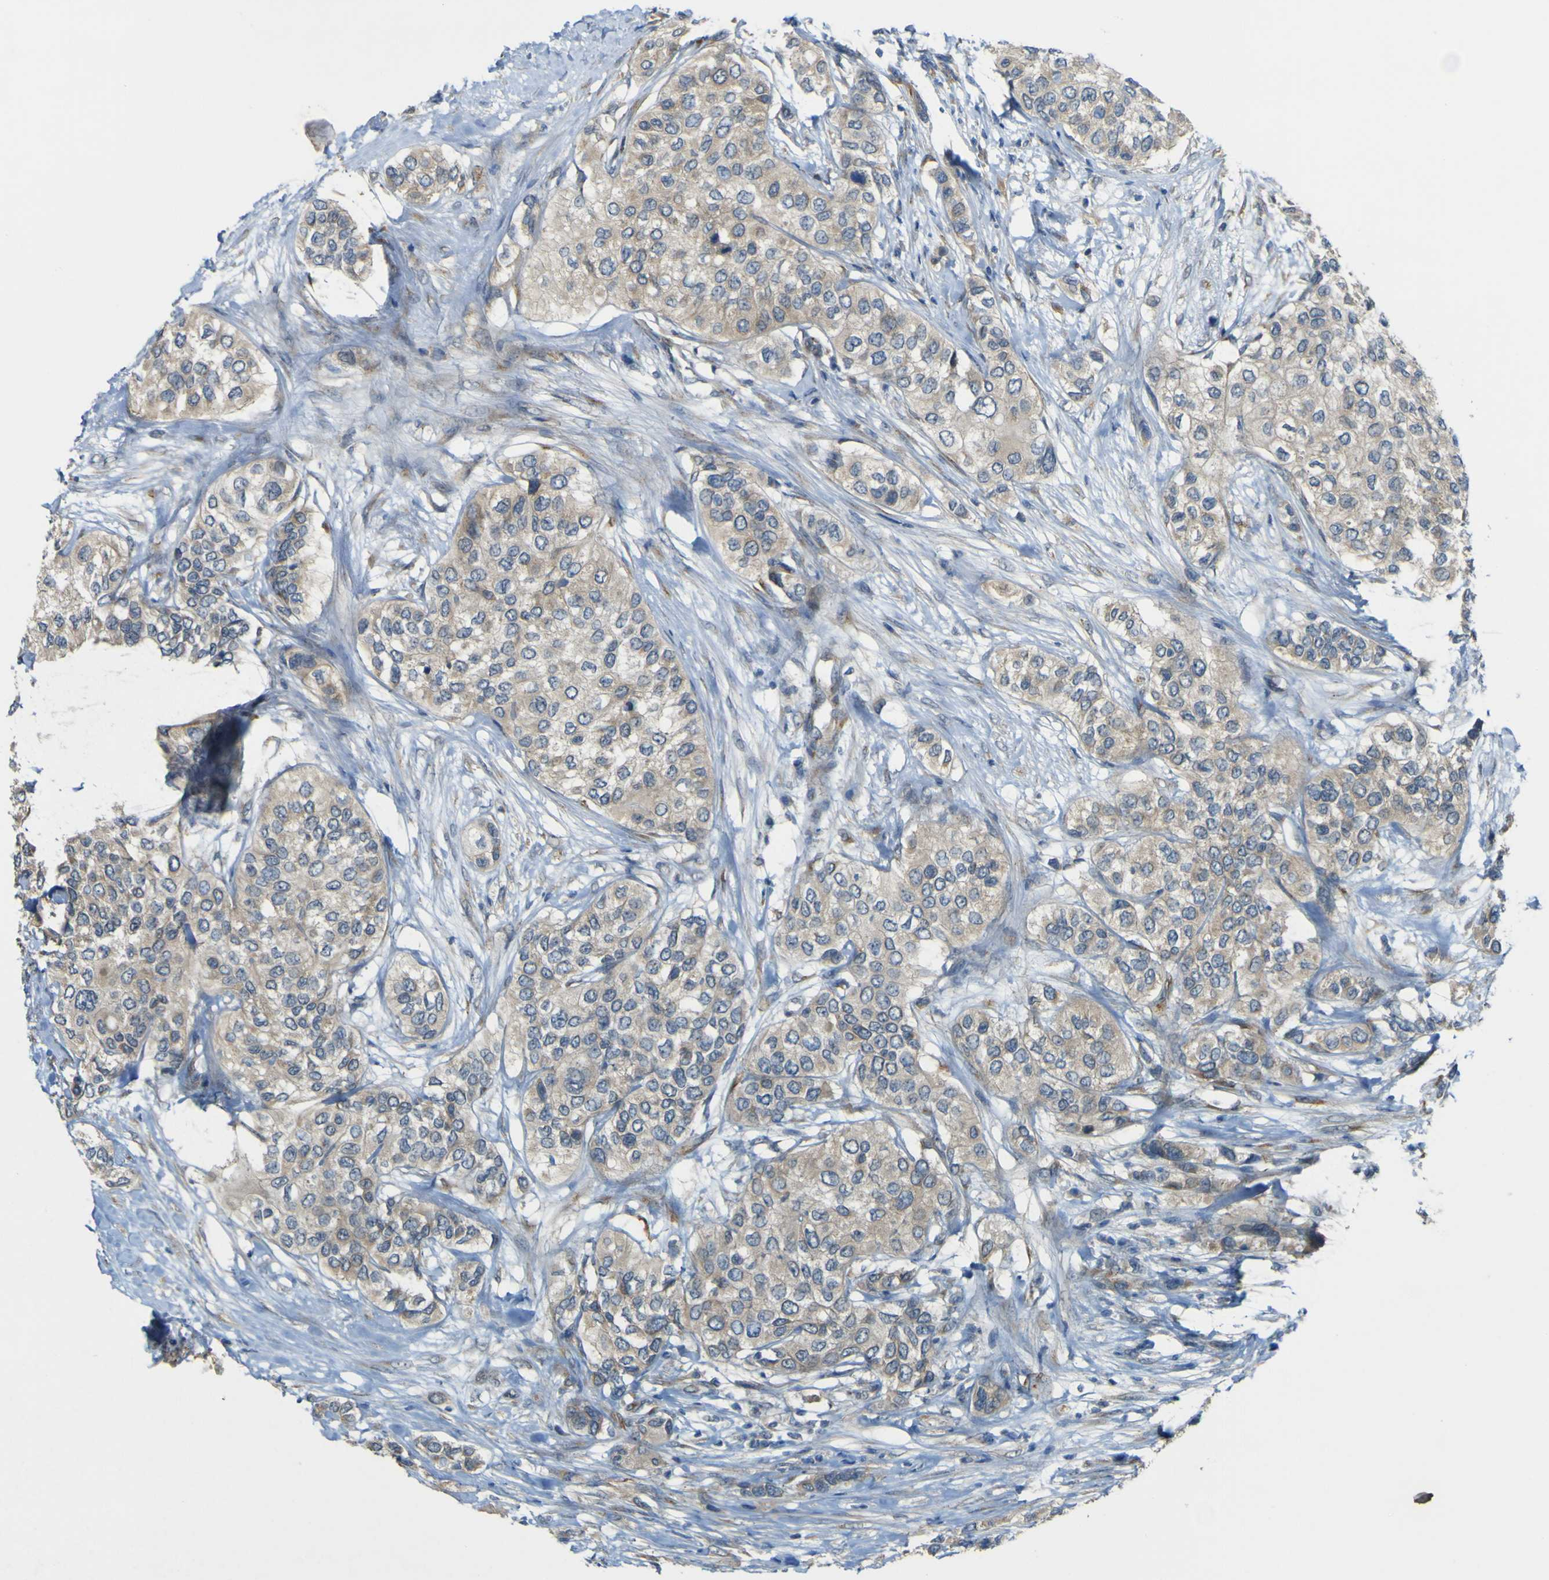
{"staining": {"intensity": "weak", "quantity": "25%-75%", "location": "cytoplasmic/membranous"}, "tissue": "urothelial cancer", "cell_type": "Tumor cells", "image_type": "cancer", "snomed": [{"axis": "morphology", "description": "Urothelial carcinoma, High grade"}, {"axis": "topography", "description": "Urinary bladder"}], "caption": "Urothelial cancer stained for a protein (brown) exhibits weak cytoplasmic/membranous positive staining in approximately 25%-75% of tumor cells.", "gene": "IGF2R", "patient": {"sex": "female", "age": 56}}